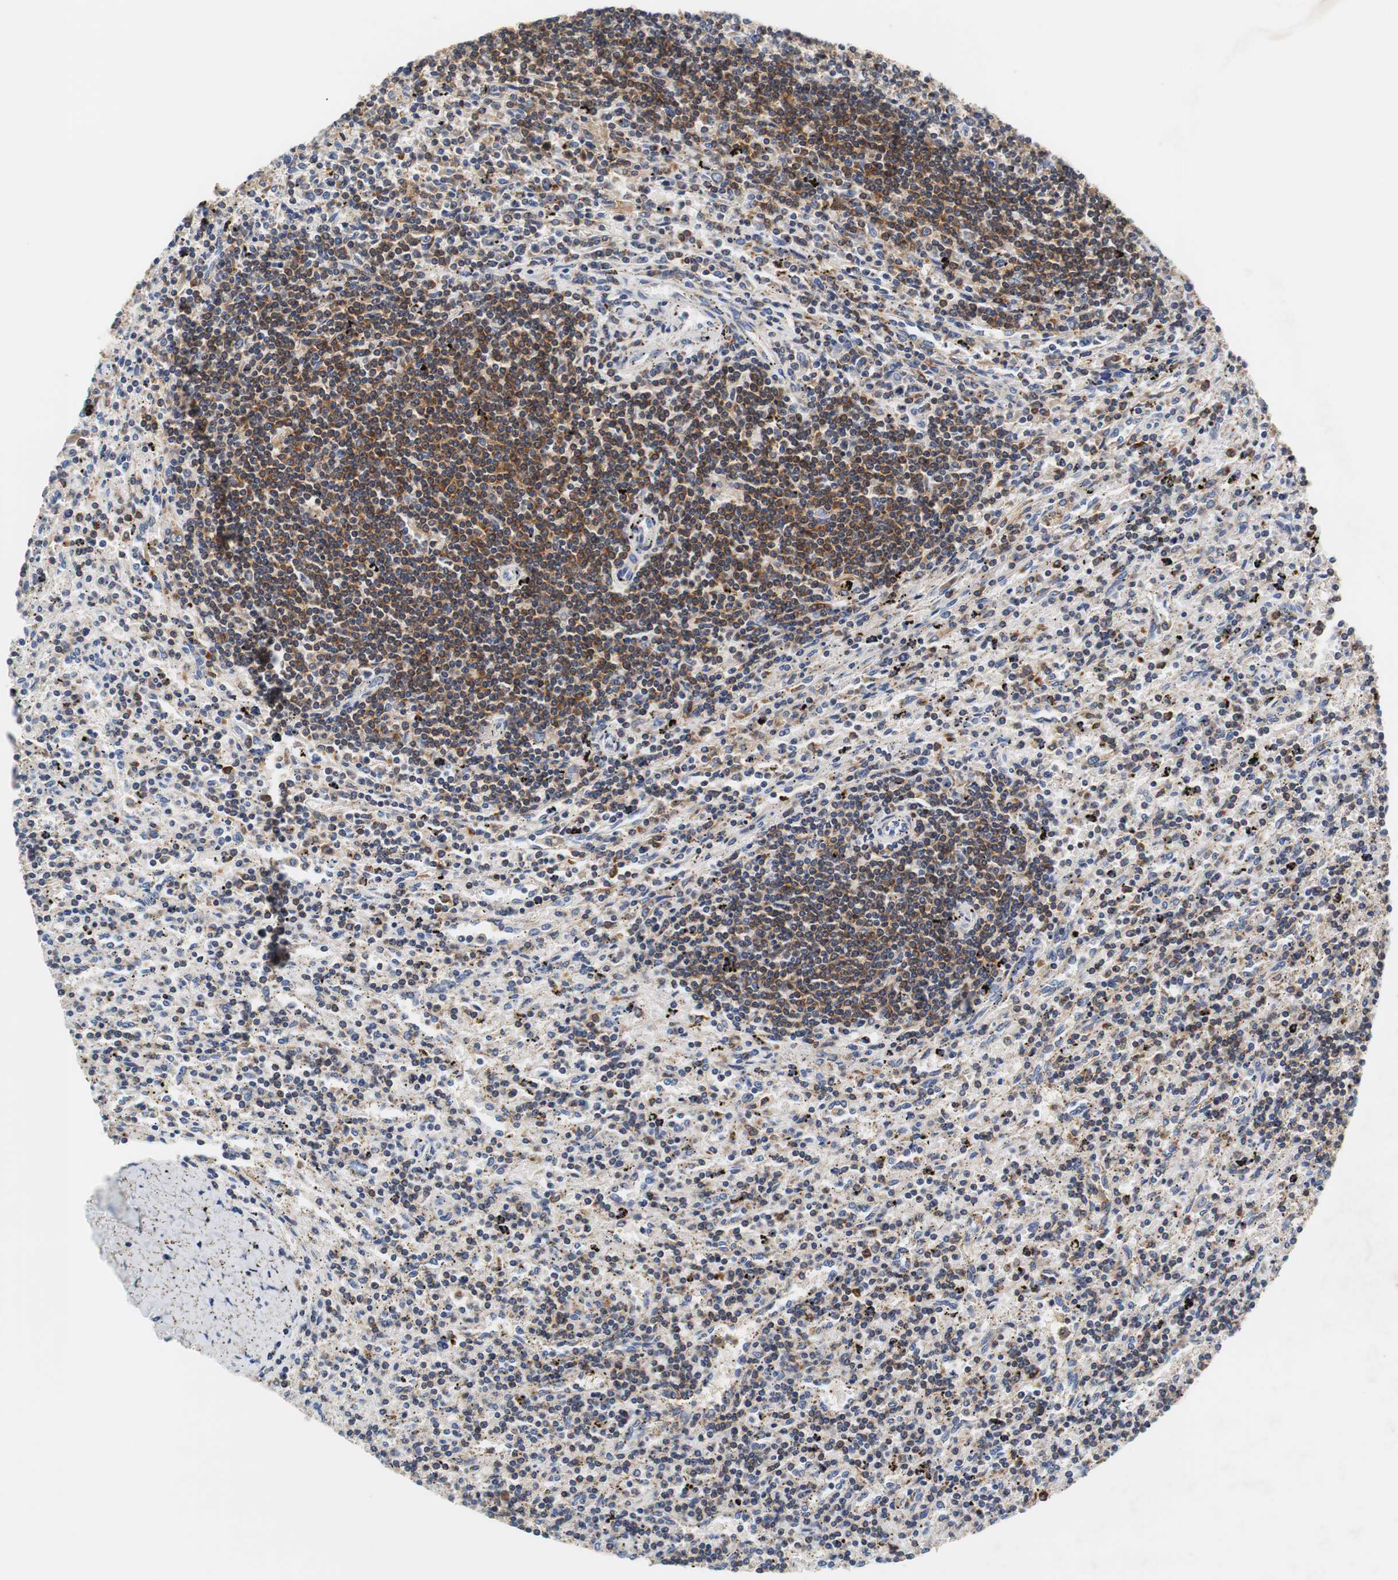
{"staining": {"intensity": "moderate", "quantity": "25%-75%", "location": "cytoplasmic/membranous"}, "tissue": "lymphoma", "cell_type": "Tumor cells", "image_type": "cancer", "snomed": [{"axis": "morphology", "description": "Malignant lymphoma, non-Hodgkin's type, Low grade"}, {"axis": "topography", "description": "Spleen"}], "caption": "IHC staining of lymphoma, which reveals medium levels of moderate cytoplasmic/membranous staining in about 25%-75% of tumor cells indicating moderate cytoplasmic/membranous protein positivity. The staining was performed using DAB (3,3'-diaminobenzidine) (brown) for protein detection and nuclei were counterstained in hematoxylin (blue).", "gene": "VAMP8", "patient": {"sex": "male", "age": 76}}